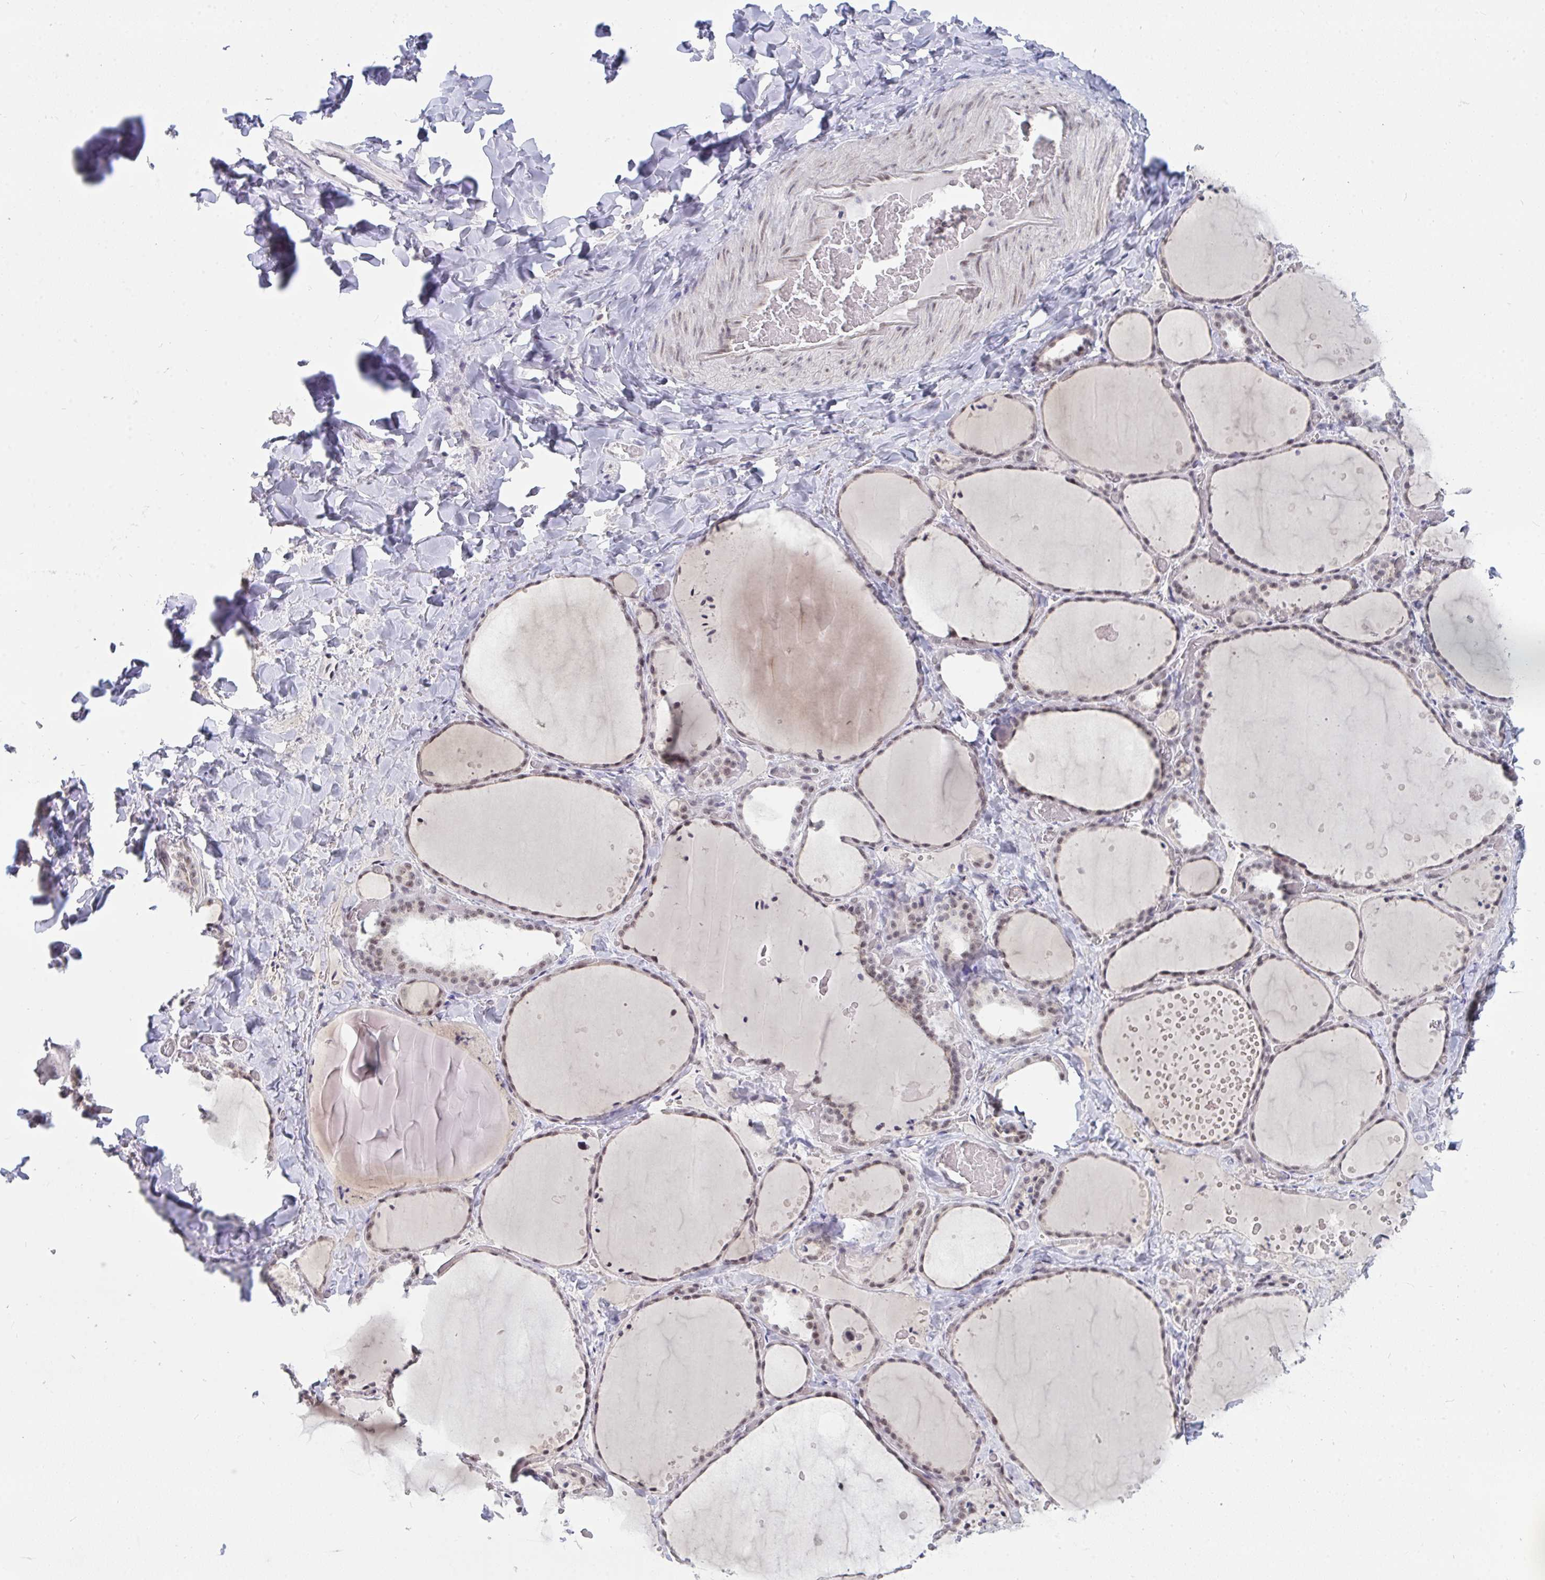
{"staining": {"intensity": "weak", "quantity": "25%-75%", "location": "nuclear"}, "tissue": "thyroid gland", "cell_type": "Glandular cells", "image_type": "normal", "snomed": [{"axis": "morphology", "description": "Normal tissue, NOS"}, {"axis": "topography", "description": "Thyroid gland"}], "caption": "Immunohistochemical staining of unremarkable human thyroid gland demonstrates weak nuclear protein expression in approximately 25%-75% of glandular cells.", "gene": "PRR14", "patient": {"sex": "female", "age": 36}}